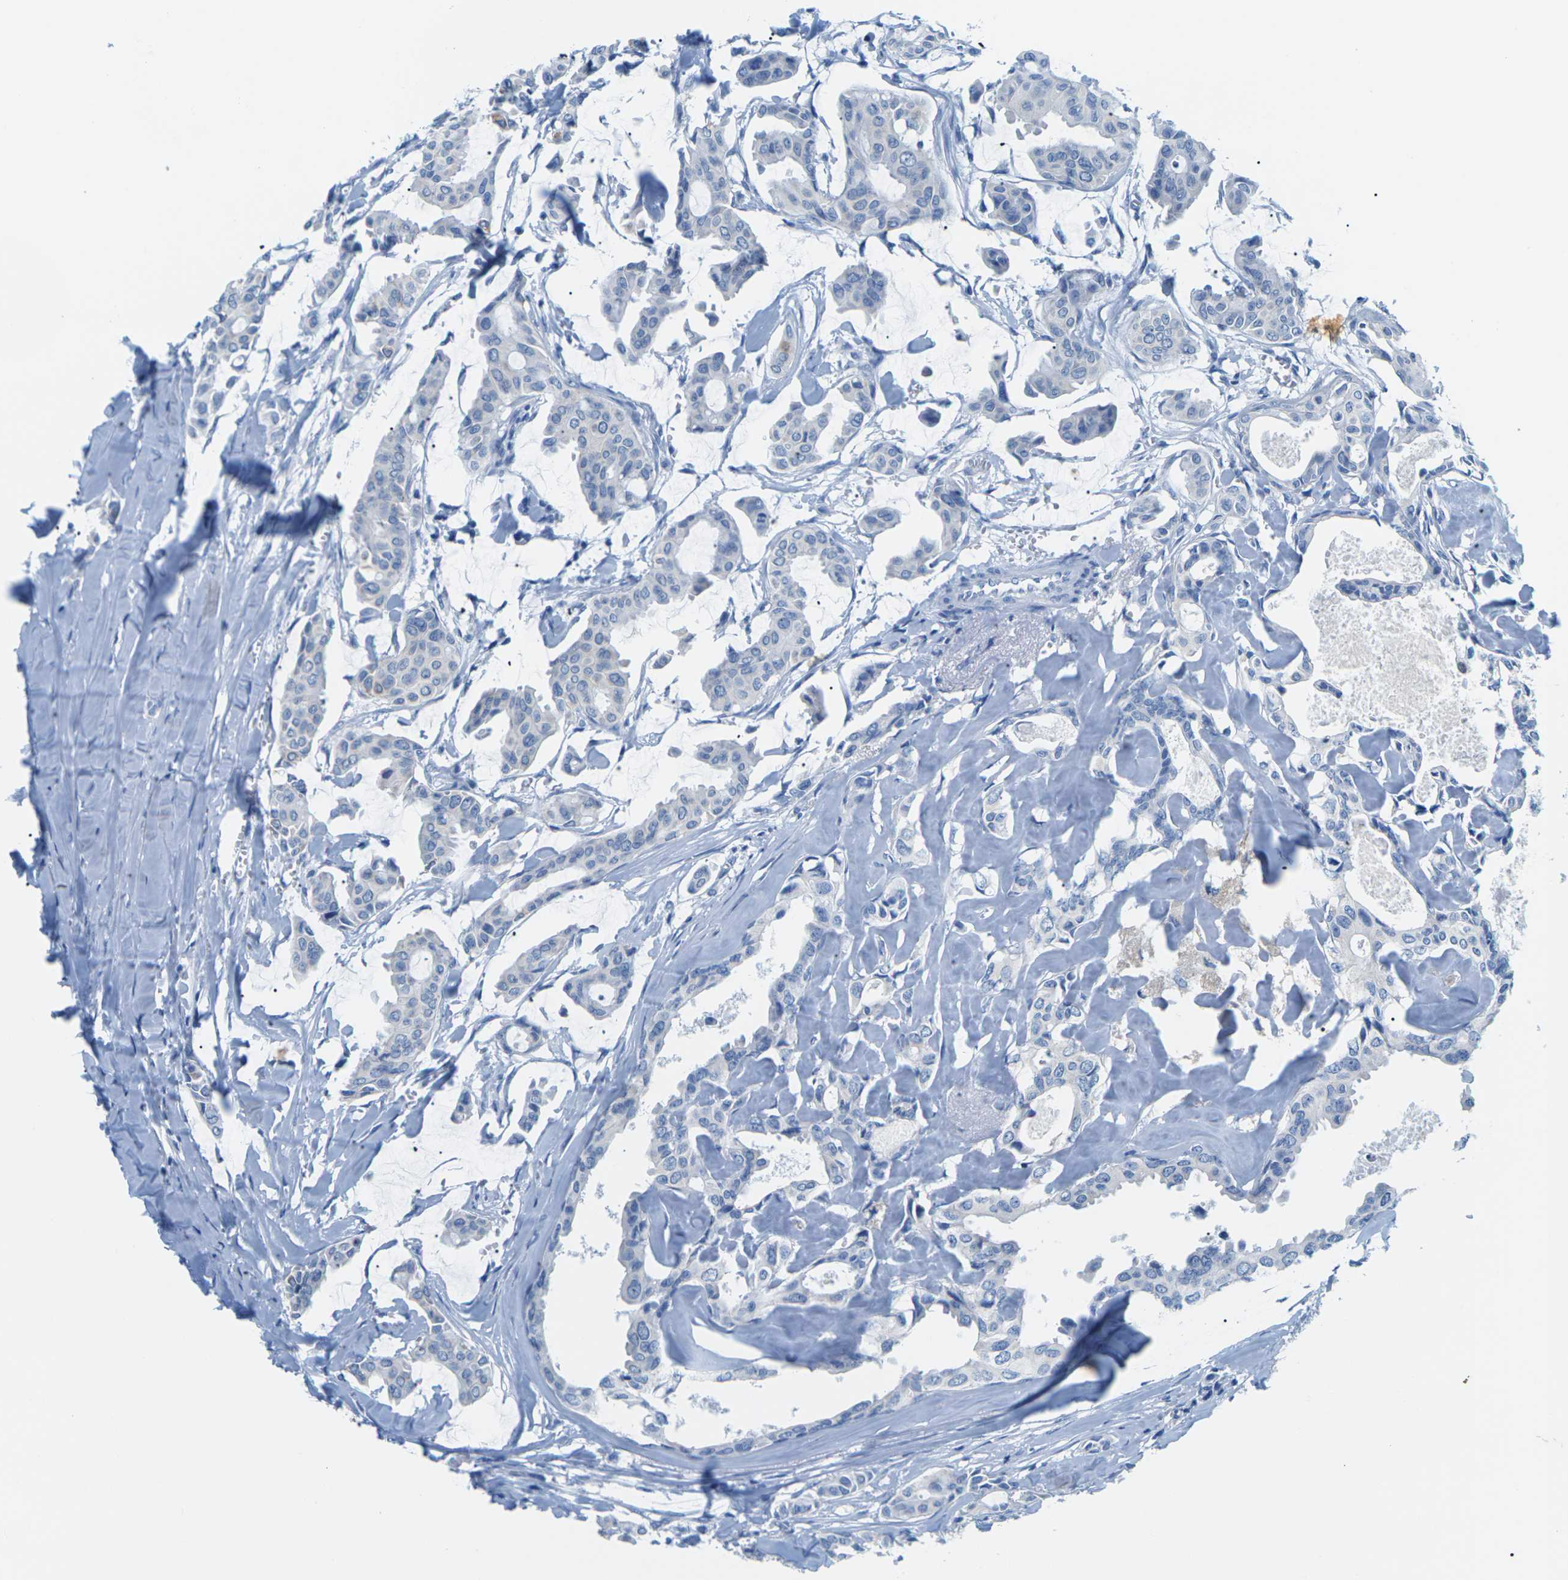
{"staining": {"intensity": "negative", "quantity": "none", "location": "none"}, "tissue": "head and neck cancer", "cell_type": "Tumor cells", "image_type": "cancer", "snomed": [{"axis": "morphology", "description": "Adenocarcinoma, NOS"}, {"axis": "topography", "description": "Salivary gland"}, {"axis": "topography", "description": "Head-Neck"}], "caption": "The IHC photomicrograph has no significant expression in tumor cells of head and neck cancer tissue.", "gene": "SLC12A1", "patient": {"sex": "female", "age": 59}}